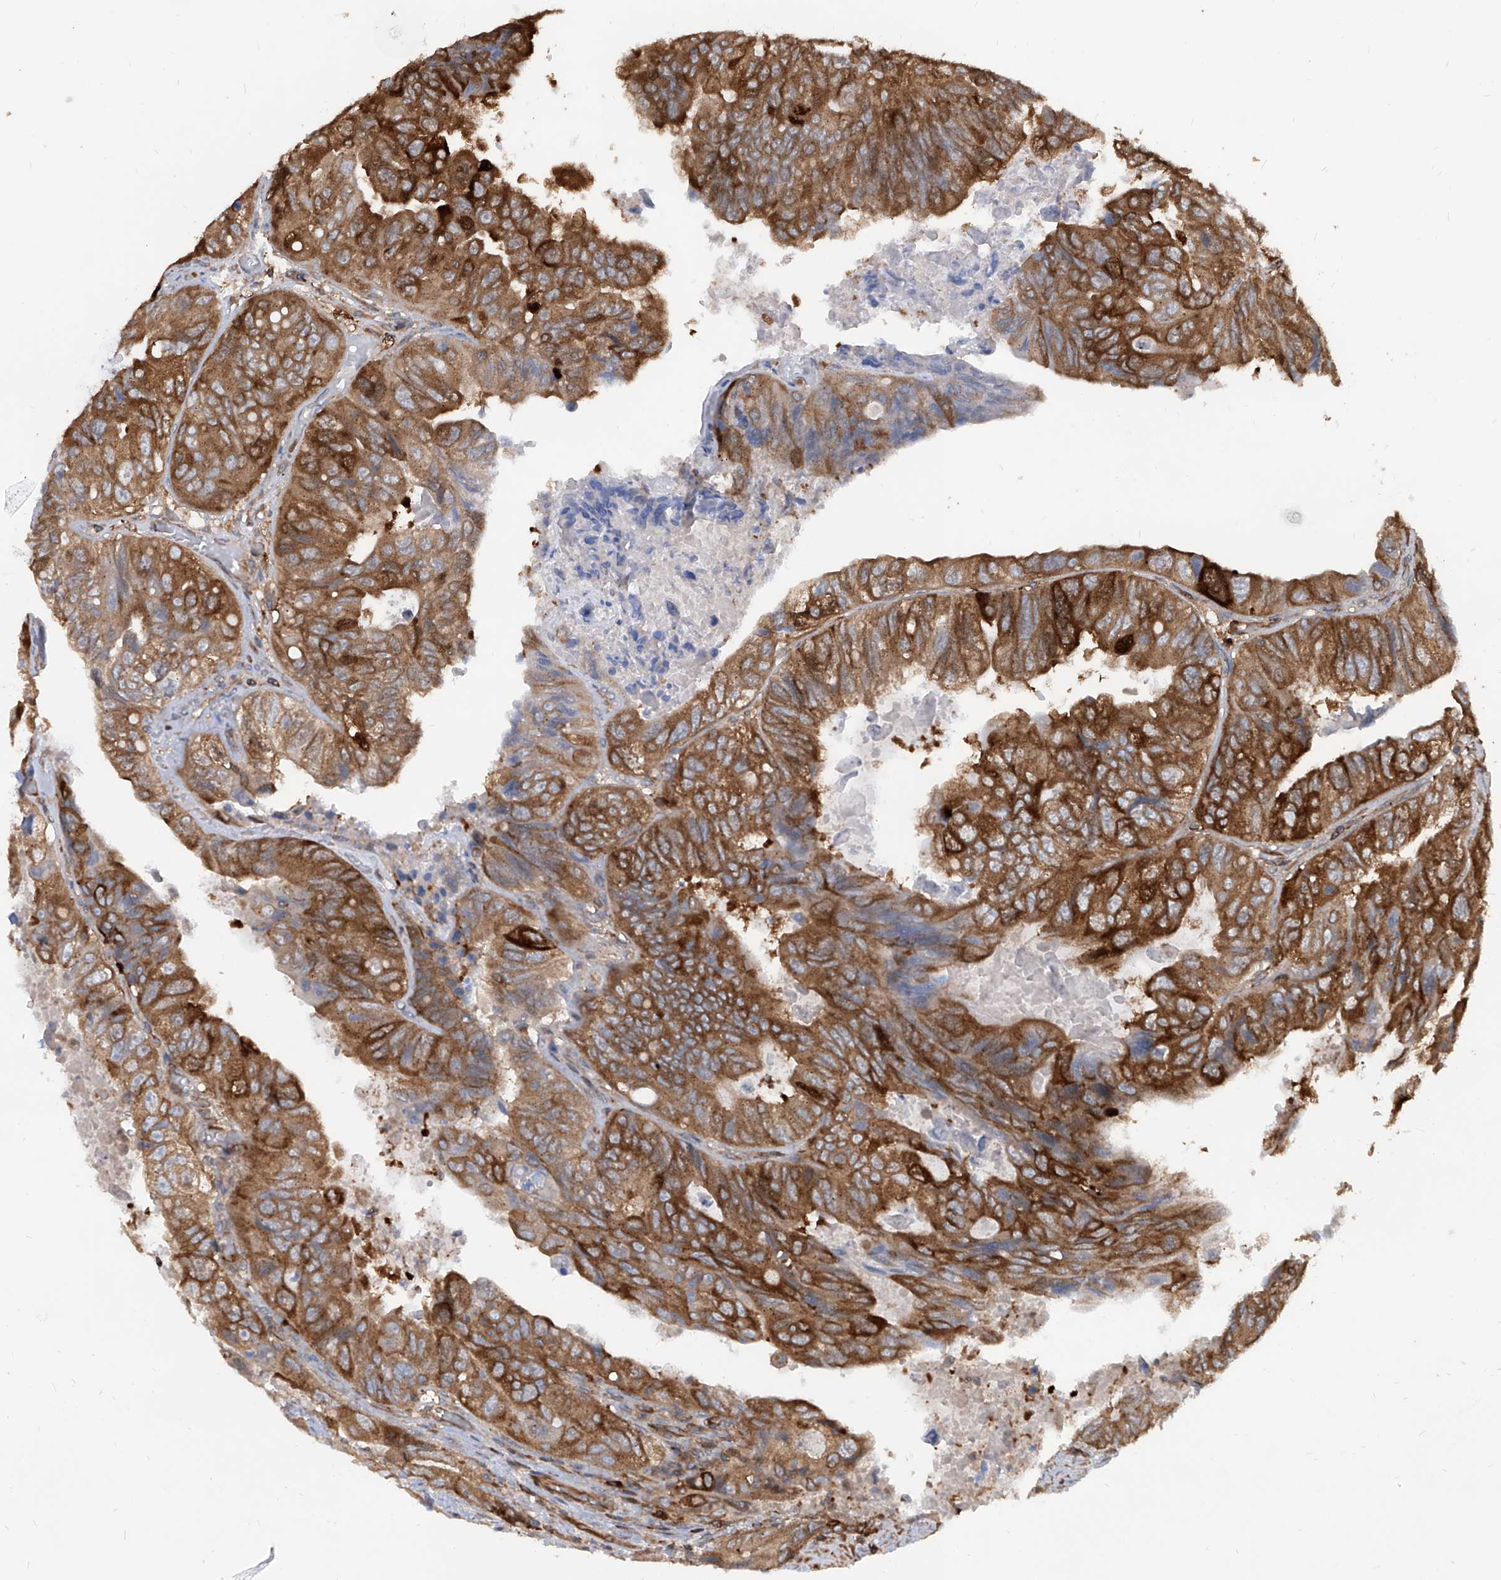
{"staining": {"intensity": "strong", "quantity": ">75%", "location": "cytoplasmic/membranous"}, "tissue": "colorectal cancer", "cell_type": "Tumor cells", "image_type": "cancer", "snomed": [{"axis": "morphology", "description": "Adenocarcinoma, NOS"}, {"axis": "topography", "description": "Rectum"}], "caption": "Colorectal cancer stained for a protein (brown) exhibits strong cytoplasmic/membranous positive staining in about >75% of tumor cells.", "gene": "MAGED2", "patient": {"sex": "male", "age": 63}}